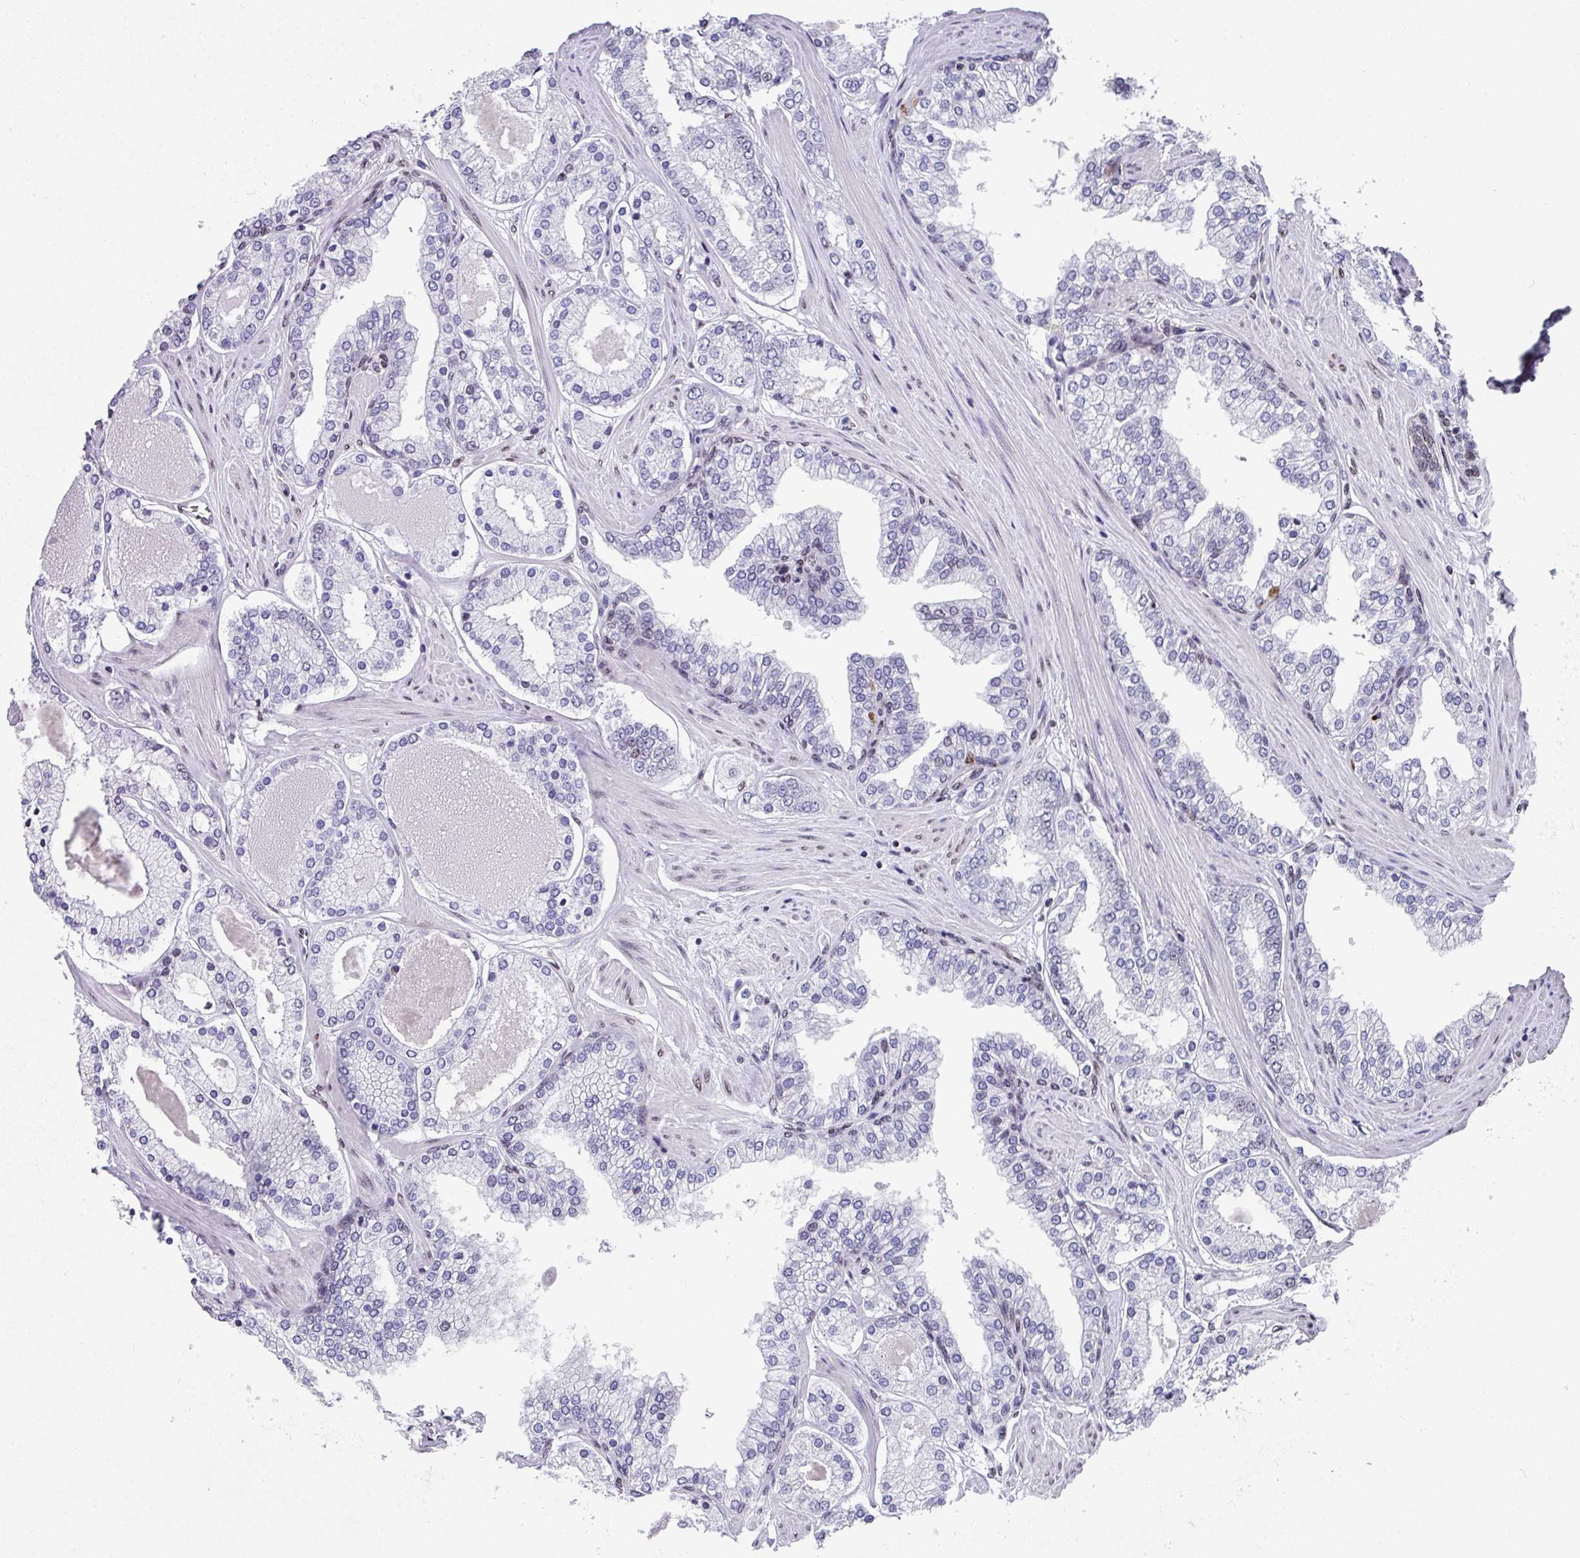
{"staining": {"intensity": "negative", "quantity": "none", "location": "none"}, "tissue": "prostate cancer", "cell_type": "Tumor cells", "image_type": "cancer", "snomed": [{"axis": "morphology", "description": "Adenocarcinoma, Low grade"}, {"axis": "topography", "description": "Prostate"}], "caption": "Tumor cells are negative for brown protein staining in prostate adenocarcinoma (low-grade).", "gene": "TCF3", "patient": {"sex": "male", "age": 42}}